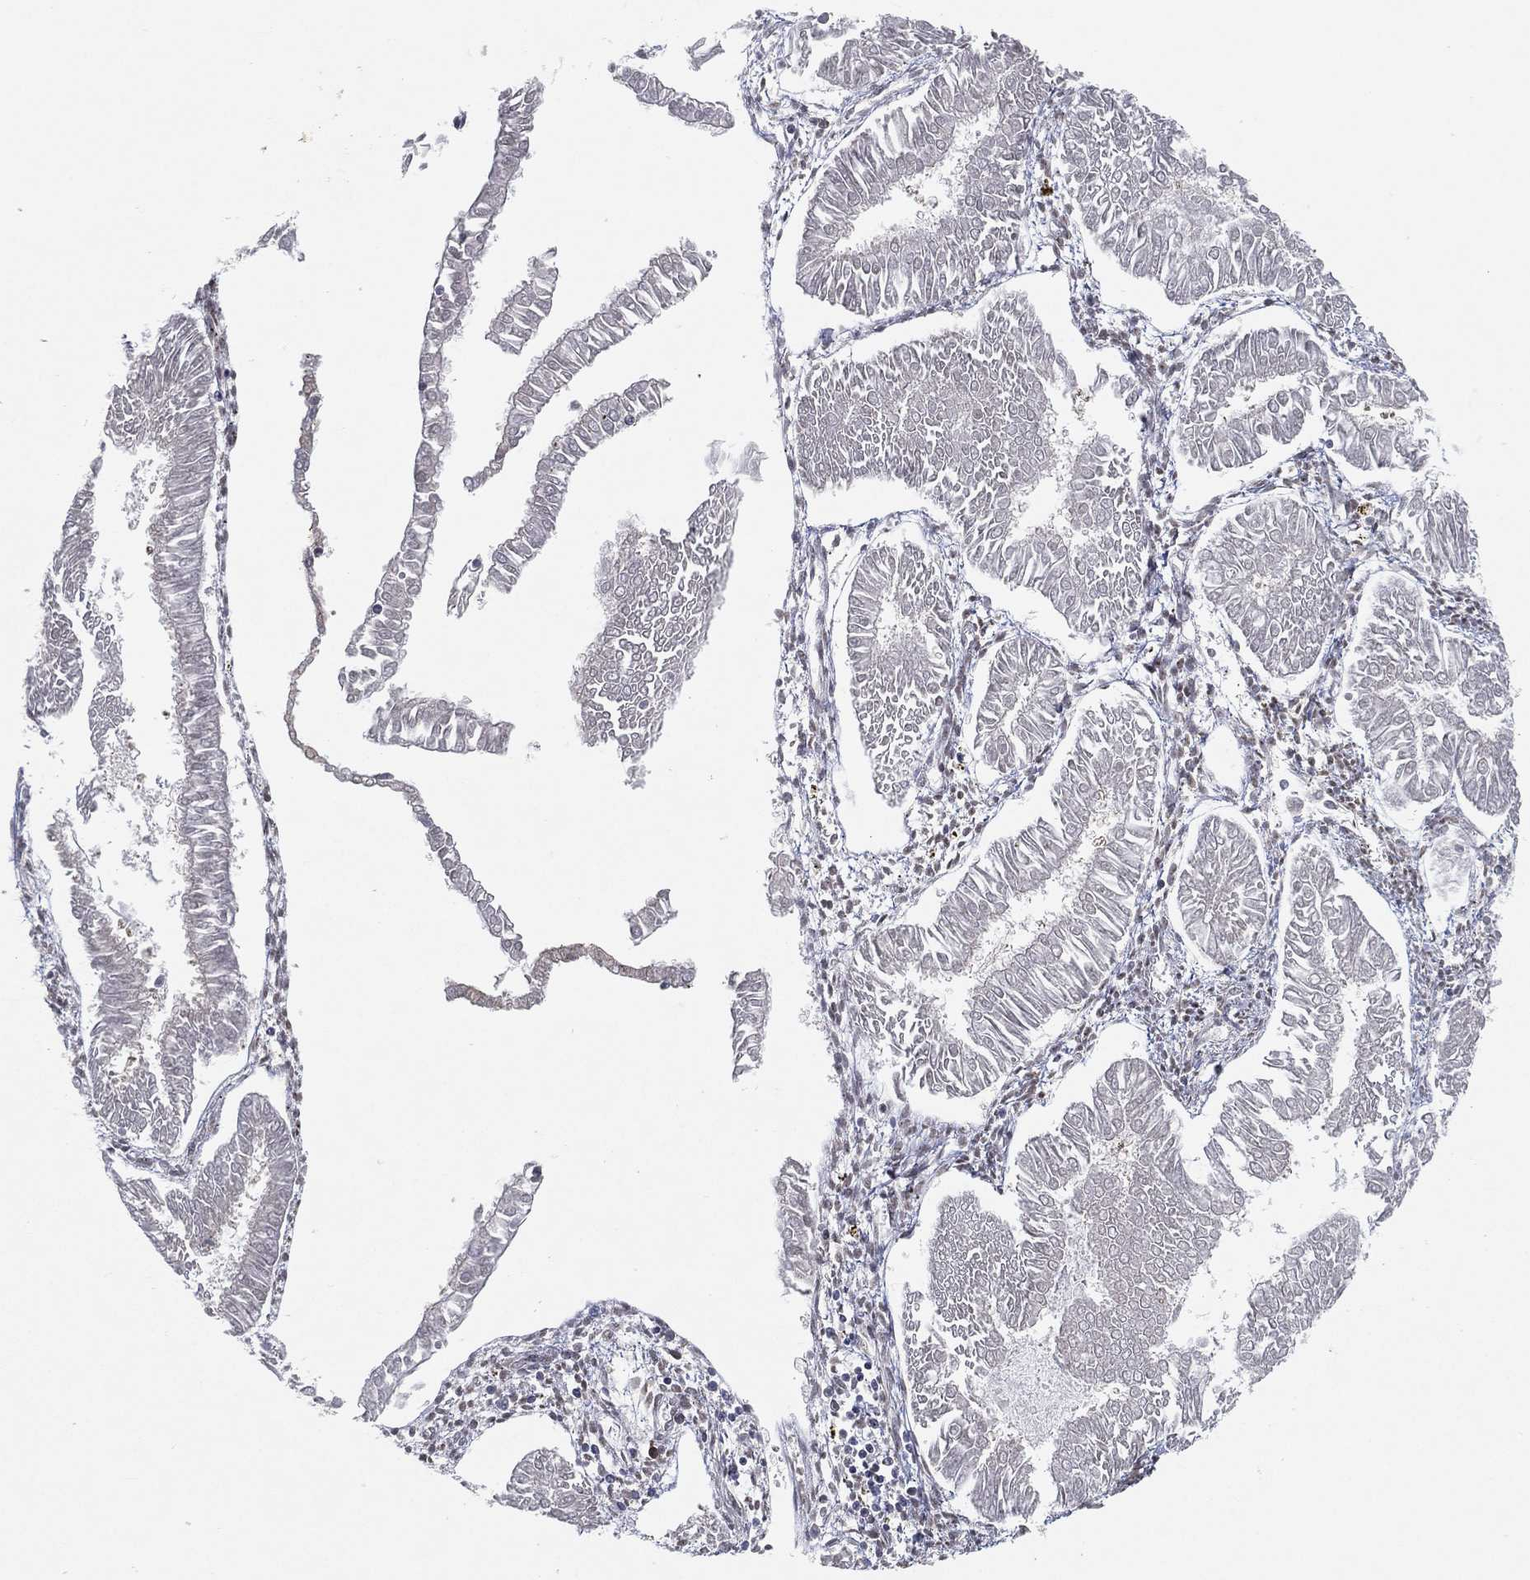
{"staining": {"intensity": "negative", "quantity": "none", "location": "none"}, "tissue": "endometrial cancer", "cell_type": "Tumor cells", "image_type": "cancer", "snomed": [{"axis": "morphology", "description": "Adenocarcinoma, NOS"}, {"axis": "topography", "description": "Endometrium"}], "caption": "A photomicrograph of human endometrial adenocarcinoma is negative for staining in tumor cells. The staining is performed using DAB brown chromogen with nuclei counter-stained in using hematoxylin.", "gene": "TMTC4", "patient": {"sex": "female", "age": 53}}